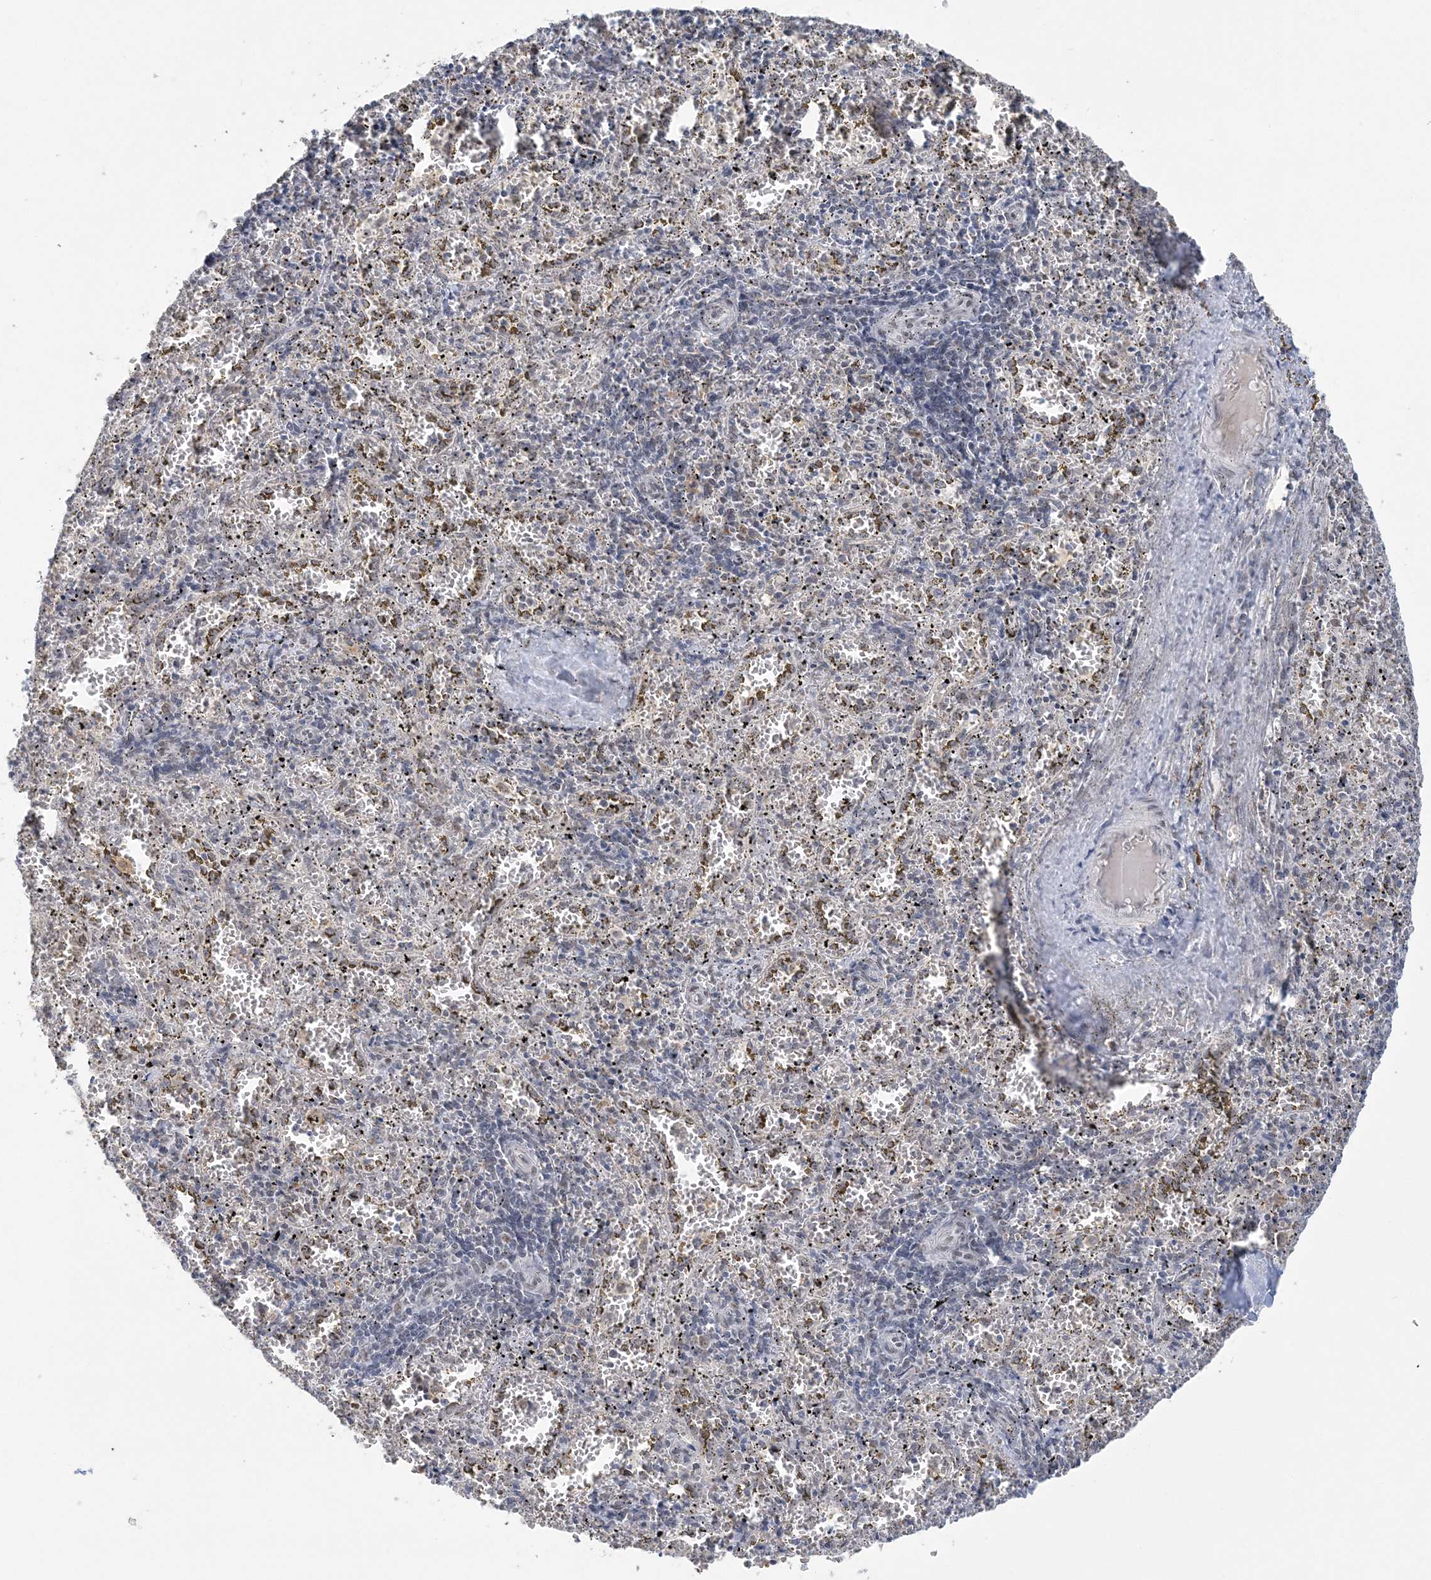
{"staining": {"intensity": "negative", "quantity": "none", "location": "none"}, "tissue": "spleen", "cell_type": "Cells in red pulp", "image_type": "normal", "snomed": [{"axis": "morphology", "description": "Normal tissue, NOS"}, {"axis": "topography", "description": "Spleen"}], "caption": "Spleen was stained to show a protein in brown. There is no significant staining in cells in red pulp. (Immunohistochemistry (ihc), brightfield microscopy, high magnification).", "gene": "ZBTB7A", "patient": {"sex": "male", "age": 11}}